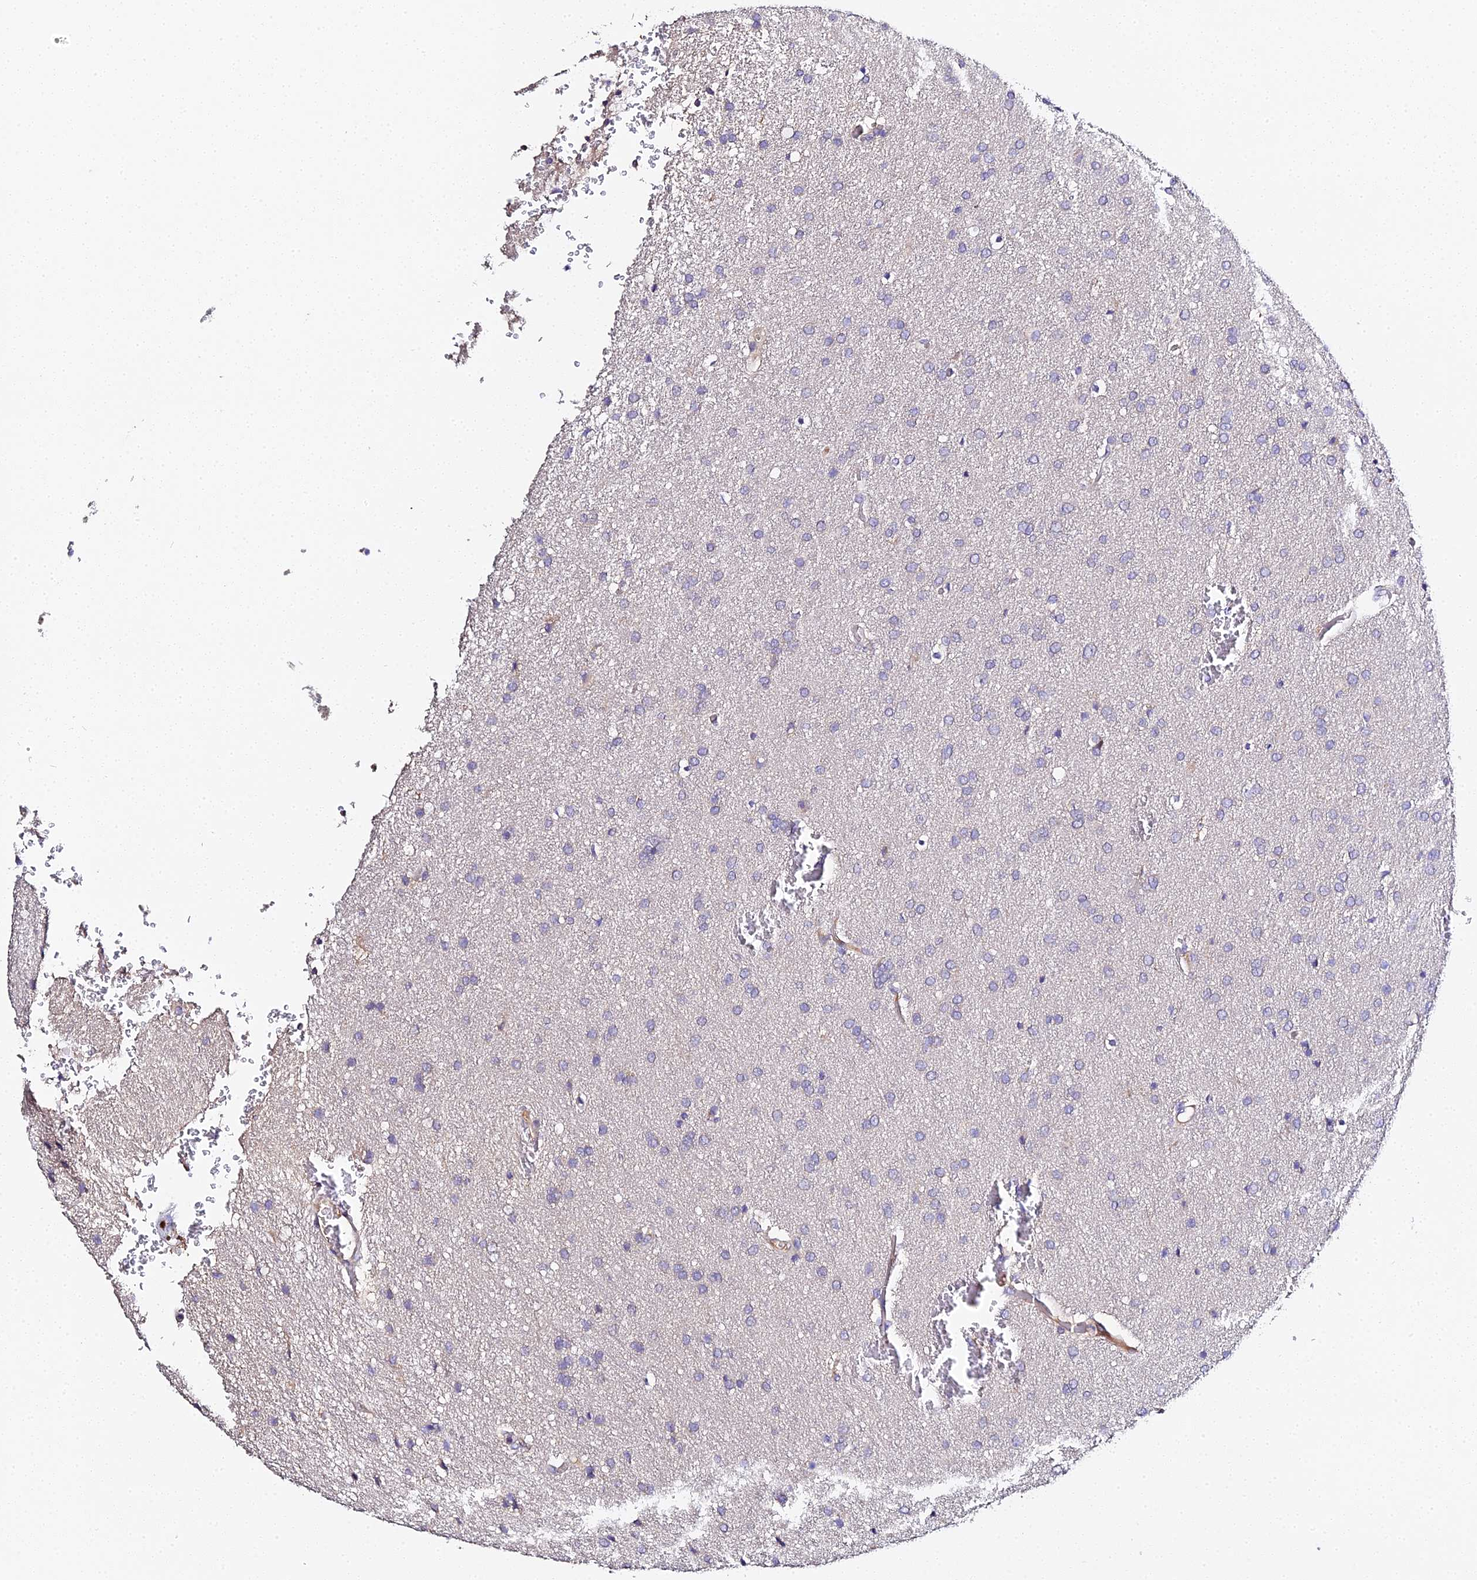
{"staining": {"intensity": "negative", "quantity": "none", "location": "none"}, "tissue": "glioma", "cell_type": "Tumor cells", "image_type": "cancer", "snomed": [{"axis": "morphology", "description": "Glioma, malignant, Low grade"}, {"axis": "topography", "description": "Brain"}], "caption": "Glioma stained for a protein using immunohistochemistry exhibits no expression tumor cells.", "gene": "SCX", "patient": {"sex": "female", "age": 32}}